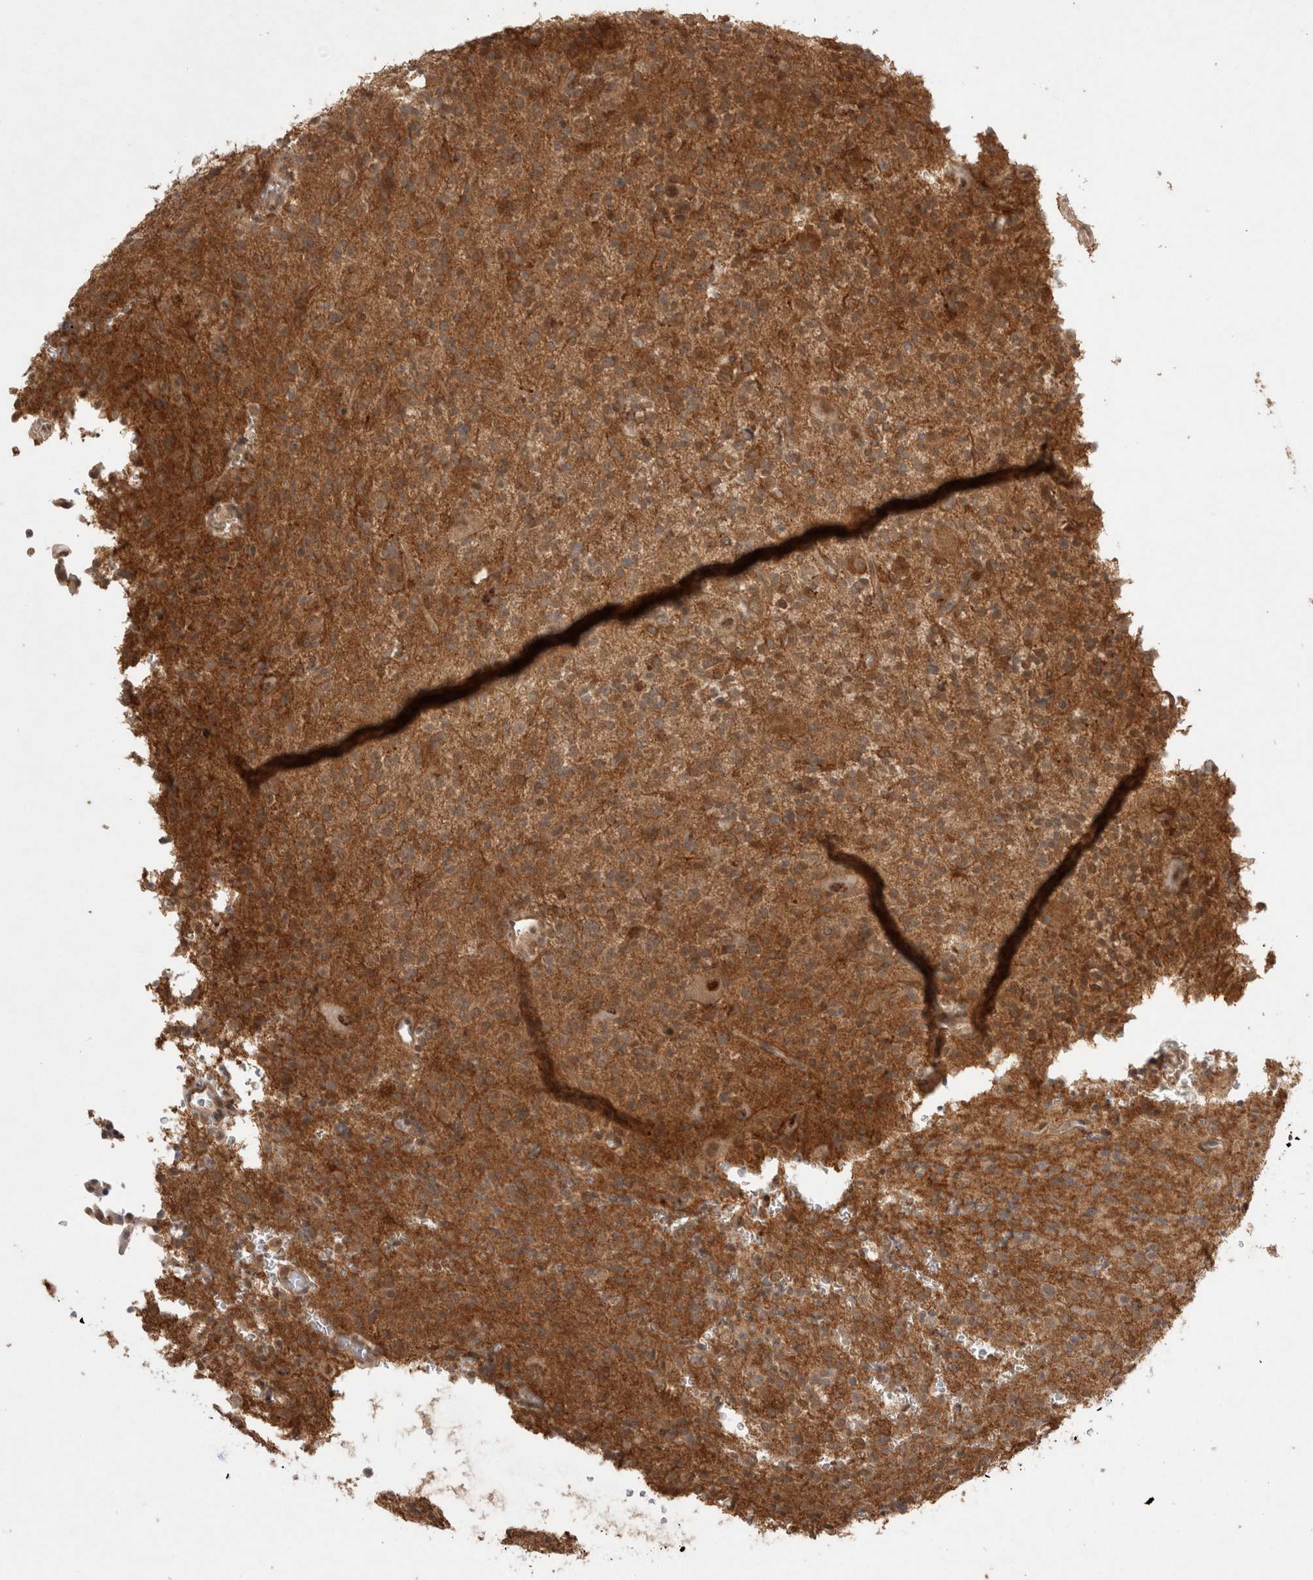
{"staining": {"intensity": "moderate", "quantity": ">75%", "location": "cytoplasmic/membranous"}, "tissue": "glioma", "cell_type": "Tumor cells", "image_type": "cancer", "snomed": [{"axis": "morphology", "description": "Glioma, malignant, High grade"}, {"axis": "topography", "description": "Brain"}], "caption": "Moderate cytoplasmic/membranous expression for a protein is identified in about >75% of tumor cells of malignant glioma (high-grade) using immunohistochemistry.", "gene": "WIPF2", "patient": {"sex": "male", "age": 34}}